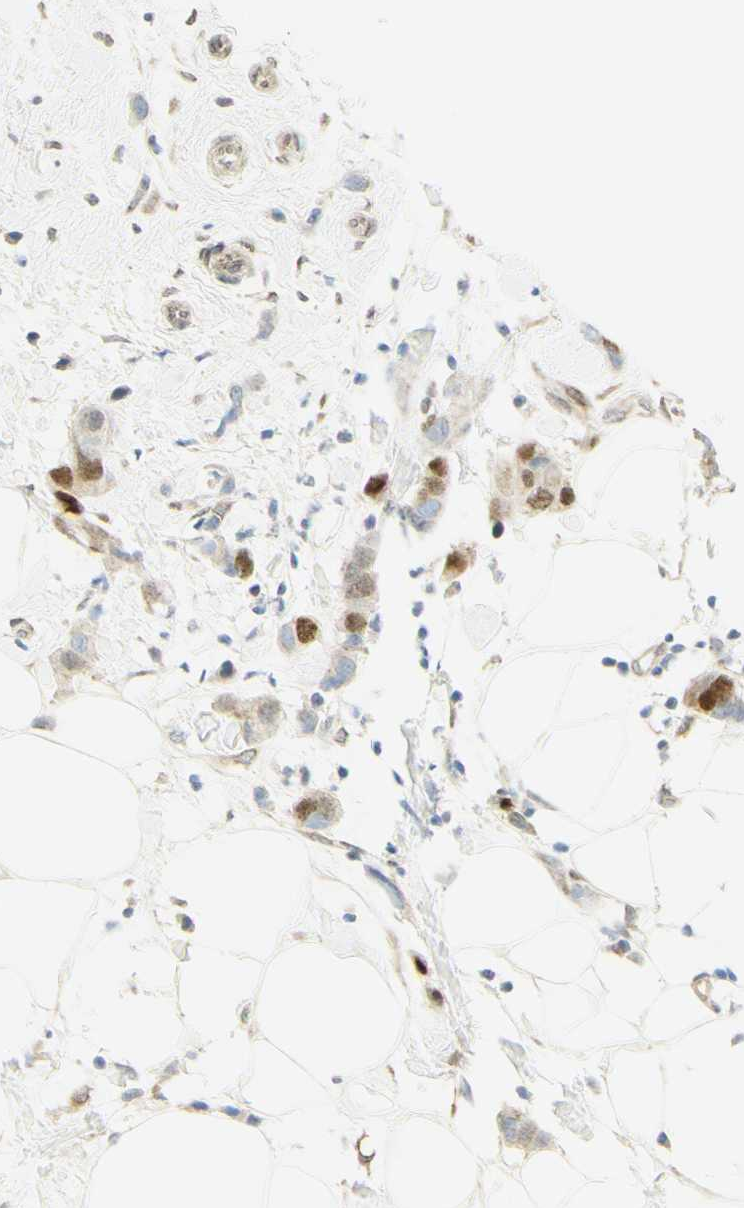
{"staining": {"intensity": "moderate", "quantity": "25%-75%", "location": "nuclear"}, "tissue": "breast cancer", "cell_type": "Tumor cells", "image_type": "cancer", "snomed": [{"axis": "morphology", "description": "Normal tissue, NOS"}, {"axis": "morphology", "description": "Duct carcinoma"}, {"axis": "topography", "description": "Breast"}], "caption": "Invasive ductal carcinoma (breast) tissue exhibits moderate nuclear expression in approximately 25%-75% of tumor cells", "gene": "E2F1", "patient": {"sex": "female", "age": 50}}